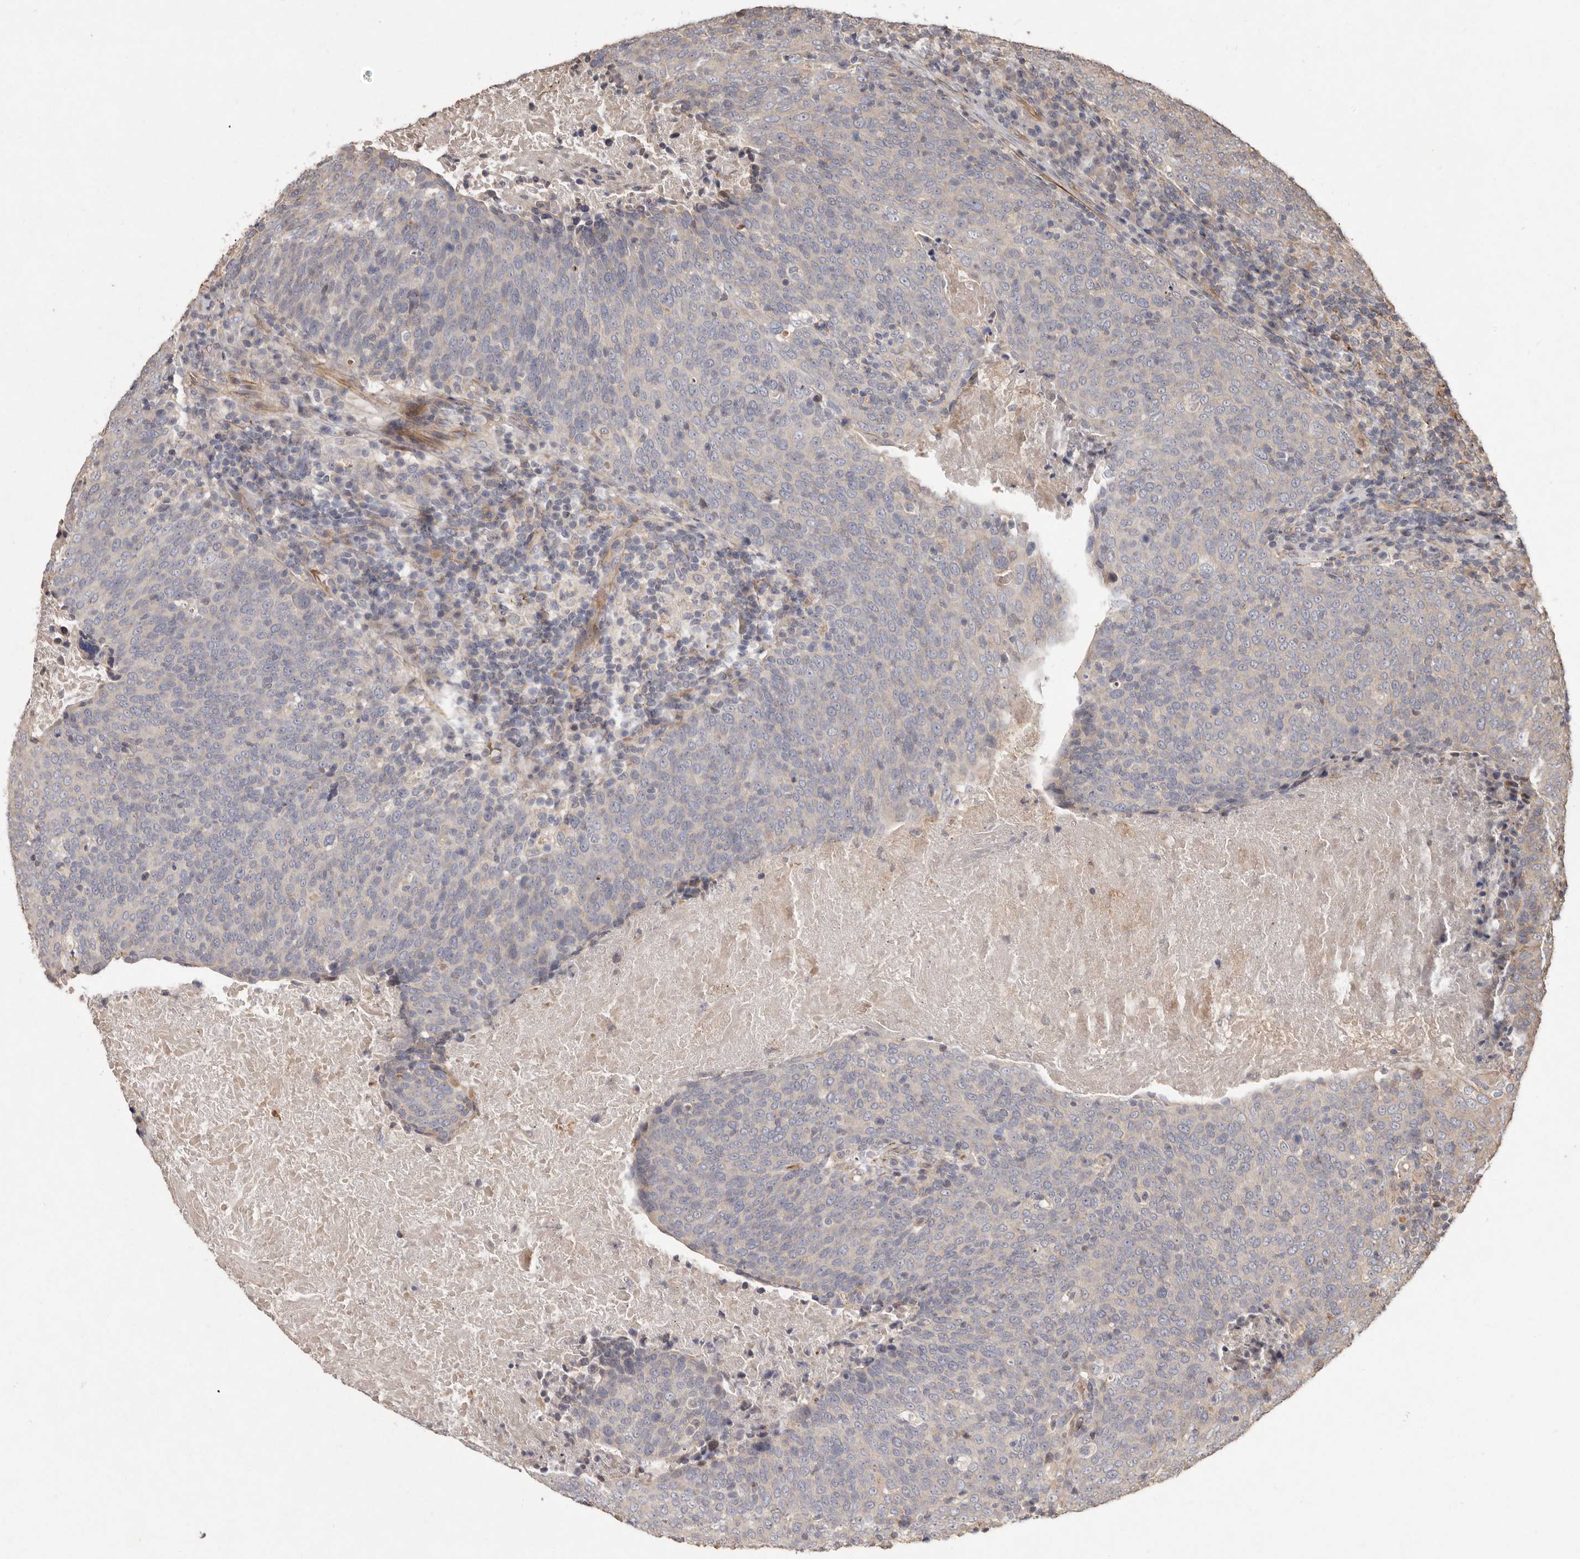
{"staining": {"intensity": "negative", "quantity": "none", "location": "none"}, "tissue": "head and neck cancer", "cell_type": "Tumor cells", "image_type": "cancer", "snomed": [{"axis": "morphology", "description": "Squamous cell carcinoma, NOS"}, {"axis": "morphology", "description": "Squamous cell carcinoma, metastatic, NOS"}, {"axis": "topography", "description": "Lymph node"}, {"axis": "topography", "description": "Head-Neck"}], "caption": "This is a histopathology image of immunohistochemistry staining of head and neck cancer (metastatic squamous cell carcinoma), which shows no expression in tumor cells.", "gene": "SEMA3A", "patient": {"sex": "male", "age": 62}}